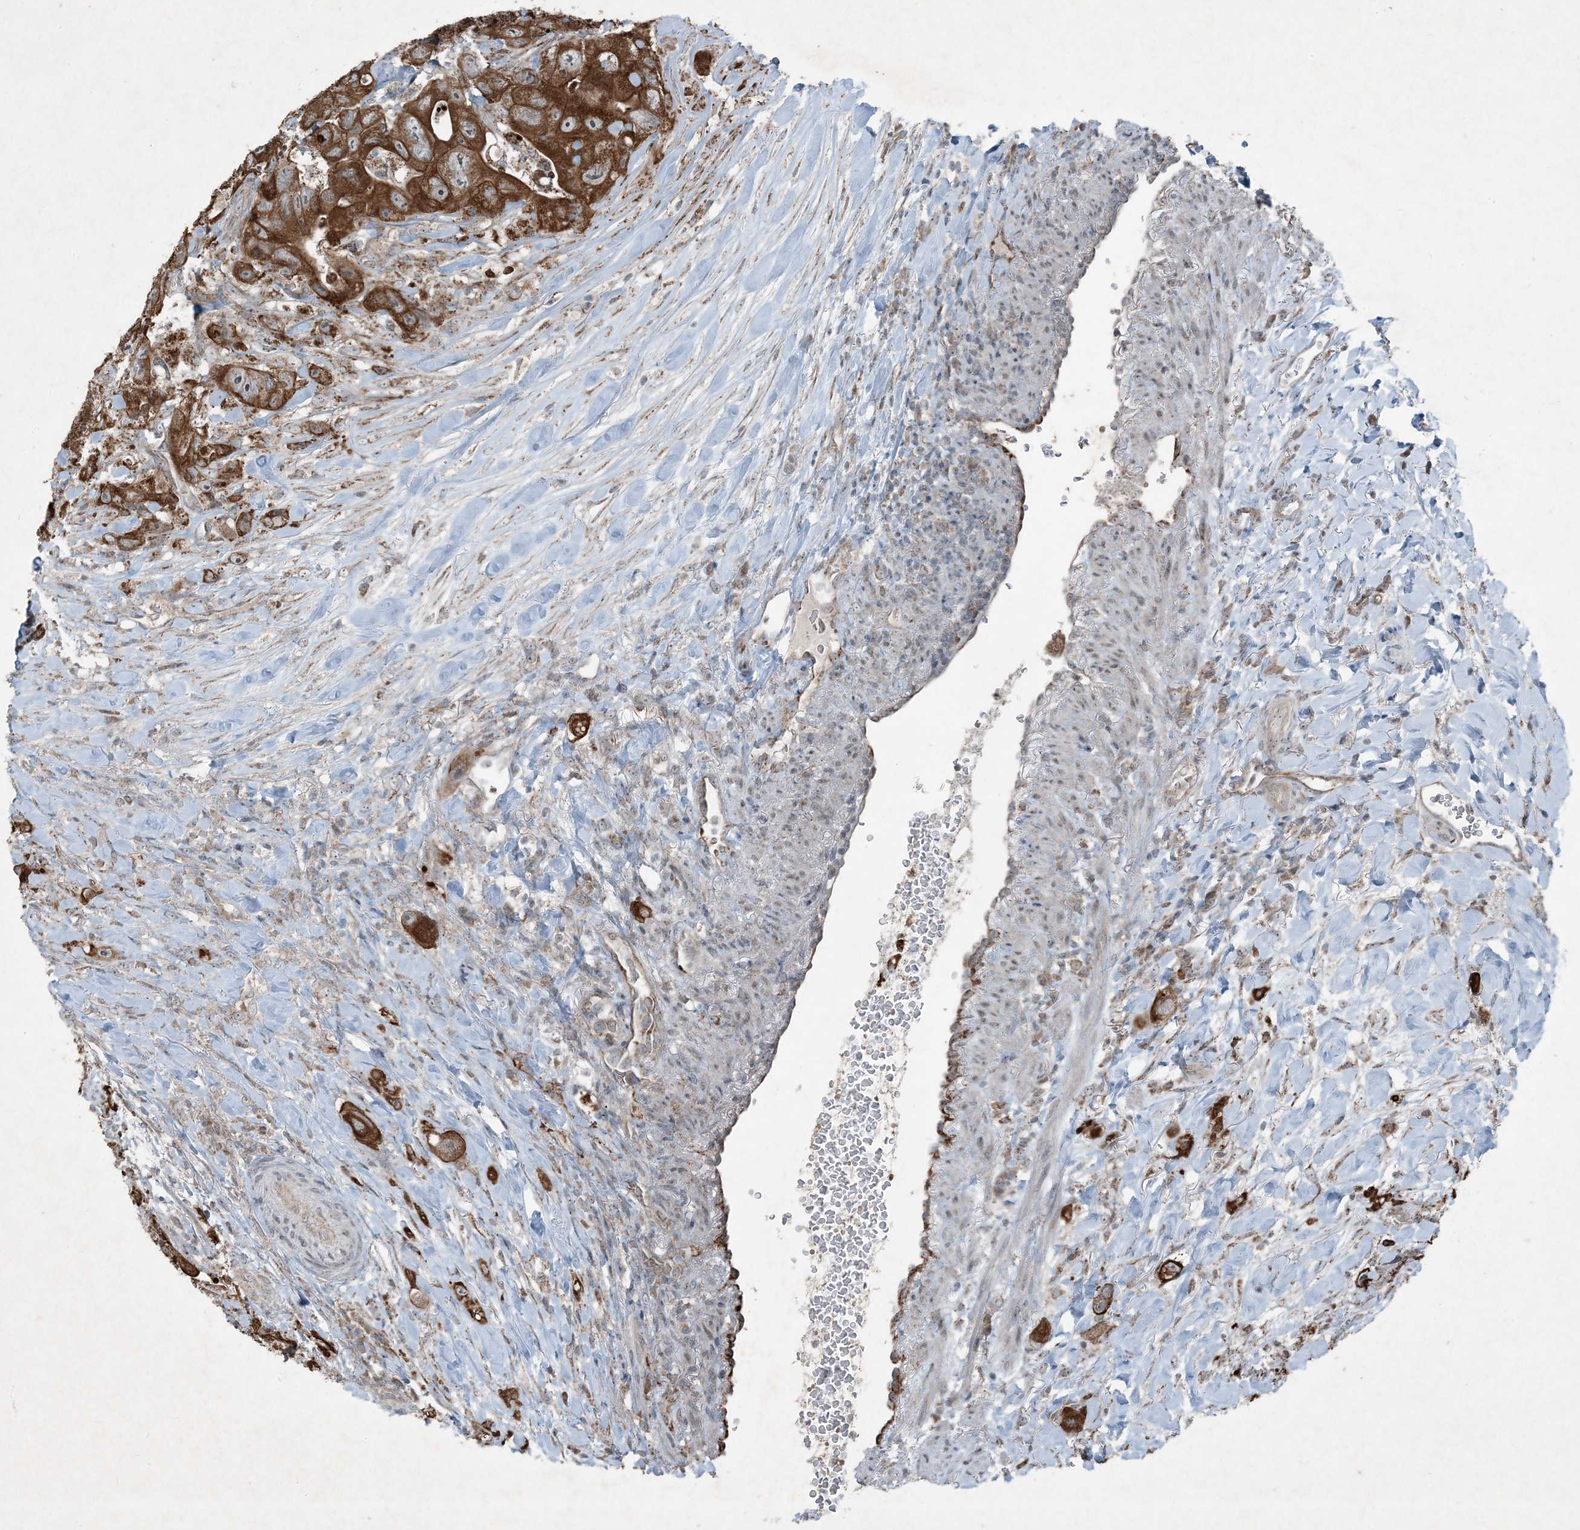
{"staining": {"intensity": "strong", "quantity": ">75%", "location": "cytoplasmic/membranous"}, "tissue": "colorectal cancer", "cell_type": "Tumor cells", "image_type": "cancer", "snomed": [{"axis": "morphology", "description": "Adenocarcinoma, NOS"}, {"axis": "topography", "description": "Colon"}], "caption": "Protein staining displays strong cytoplasmic/membranous staining in approximately >75% of tumor cells in colorectal cancer.", "gene": "PC", "patient": {"sex": "female", "age": 46}}